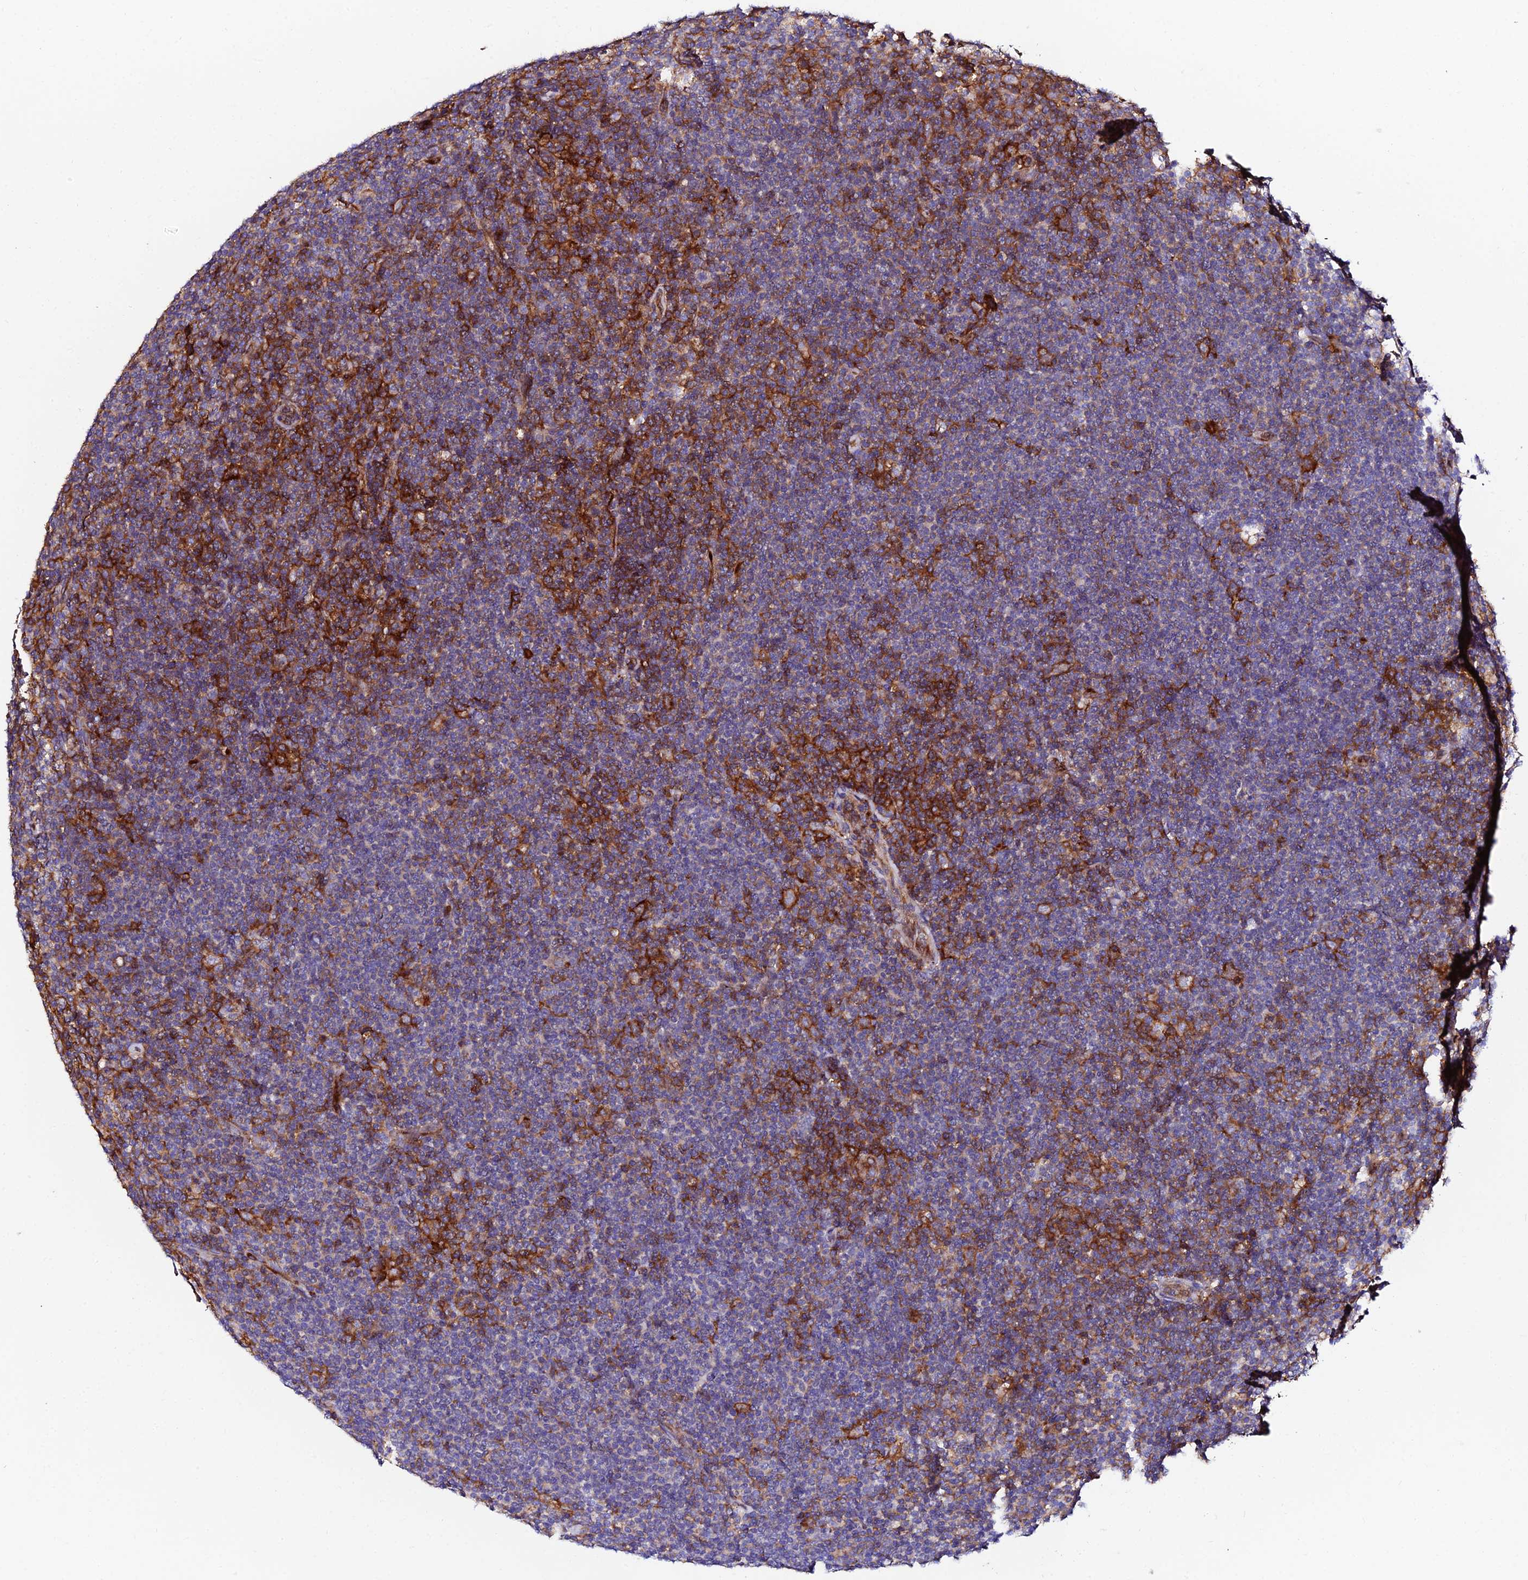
{"staining": {"intensity": "moderate", "quantity": "<25%", "location": "cytoplasmic/membranous"}, "tissue": "lymphoma", "cell_type": "Tumor cells", "image_type": "cancer", "snomed": [{"axis": "morphology", "description": "Hodgkin's disease, NOS"}, {"axis": "topography", "description": "Lymph node"}], "caption": "A photomicrograph of human lymphoma stained for a protein reveals moderate cytoplasmic/membranous brown staining in tumor cells.", "gene": "TRPV2", "patient": {"sex": "female", "age": 57}}